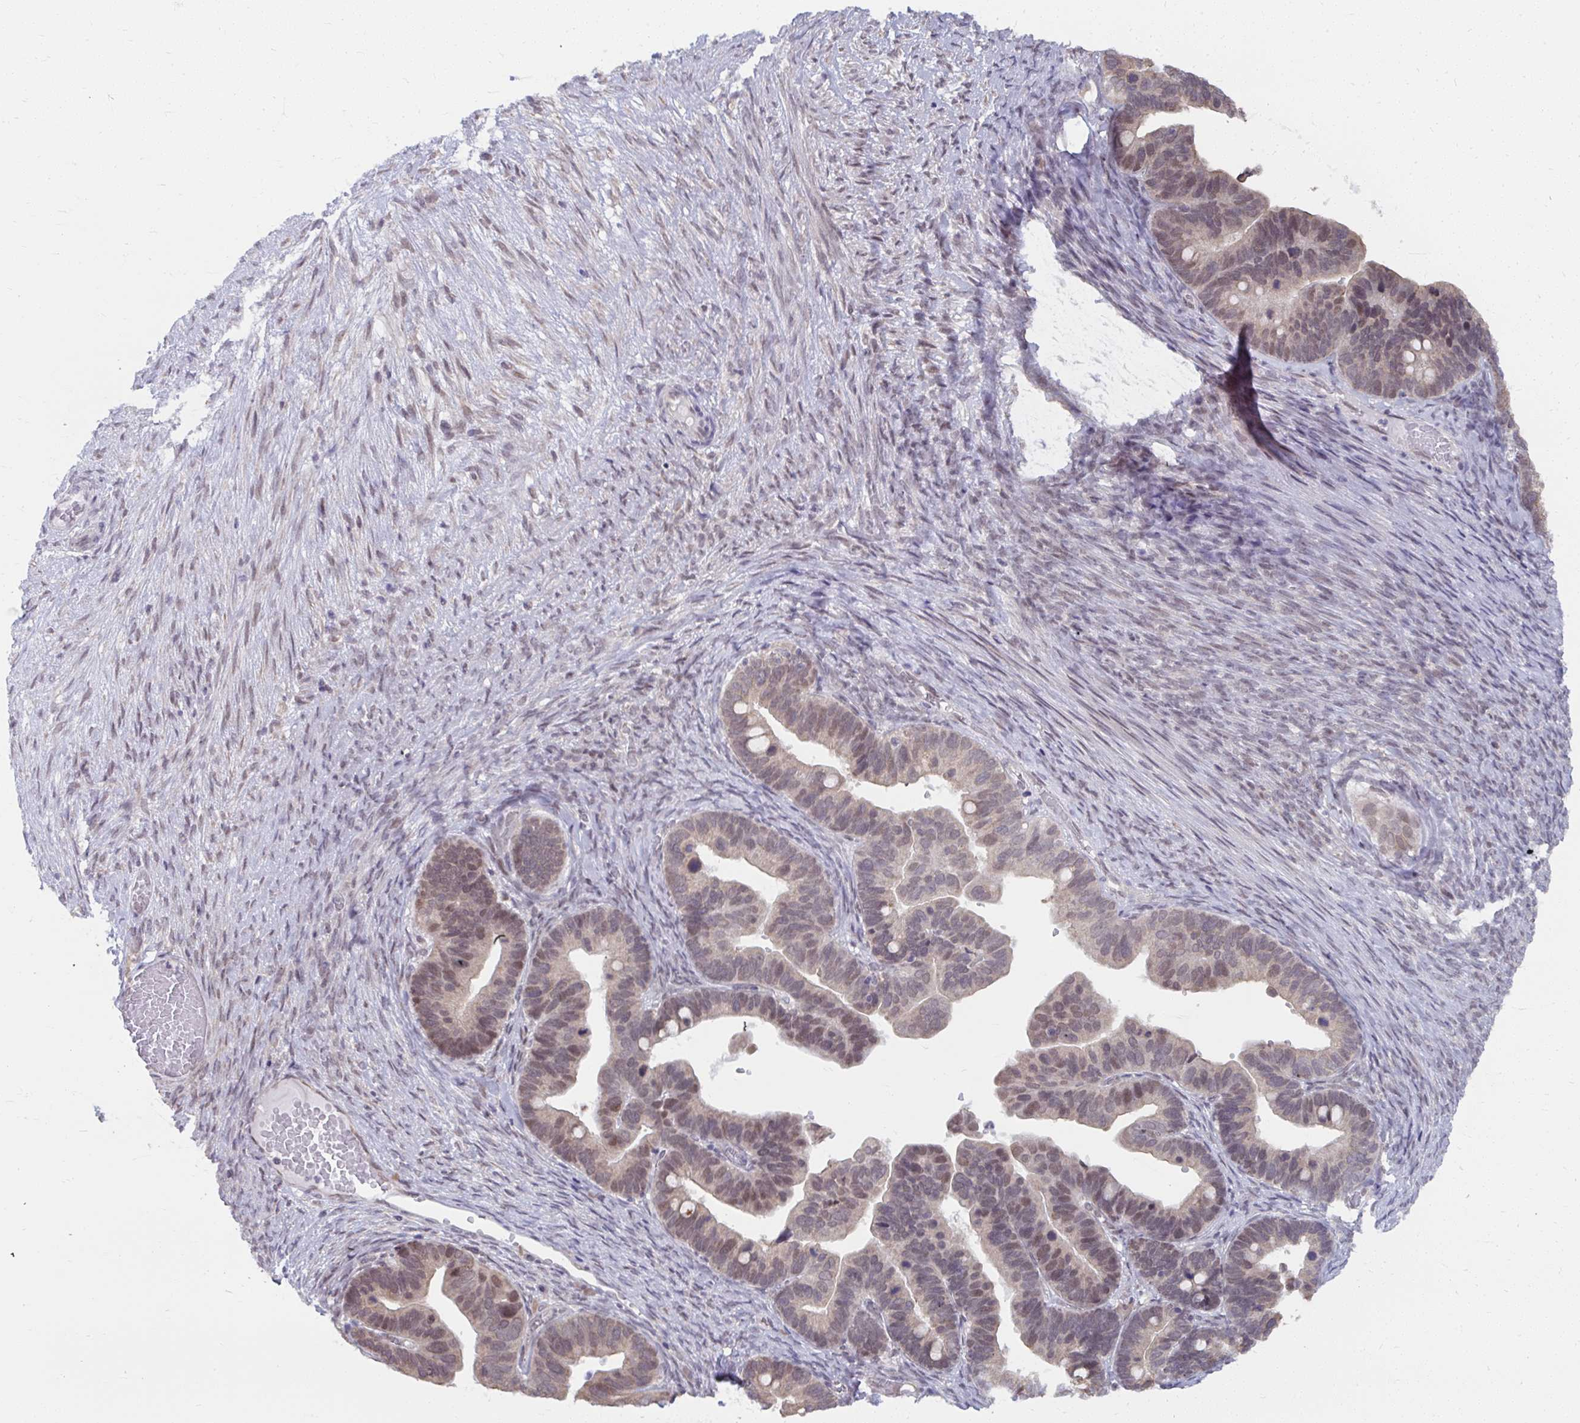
{"staining": {"intensity": "weak", "quantity": "25%-75%", "location": "nuclear"}, "tissue": "ovarian cancer", "cell_type": "Tumor cells", "image_type": "cancer", "snomed": [{"axis": "morphology", "description": "Cystadenocarcinoma, serous, NOS"}, {"axis": "topography", "description": "Ovary"}], "caption": "Human ovarian cancer (serous cystadenocarcinoma) stained with a protein marker demonstrates weak staining in tumor cells.", "gene": "NMNAT1", "patient": {"sex": "female", "age": 56}}